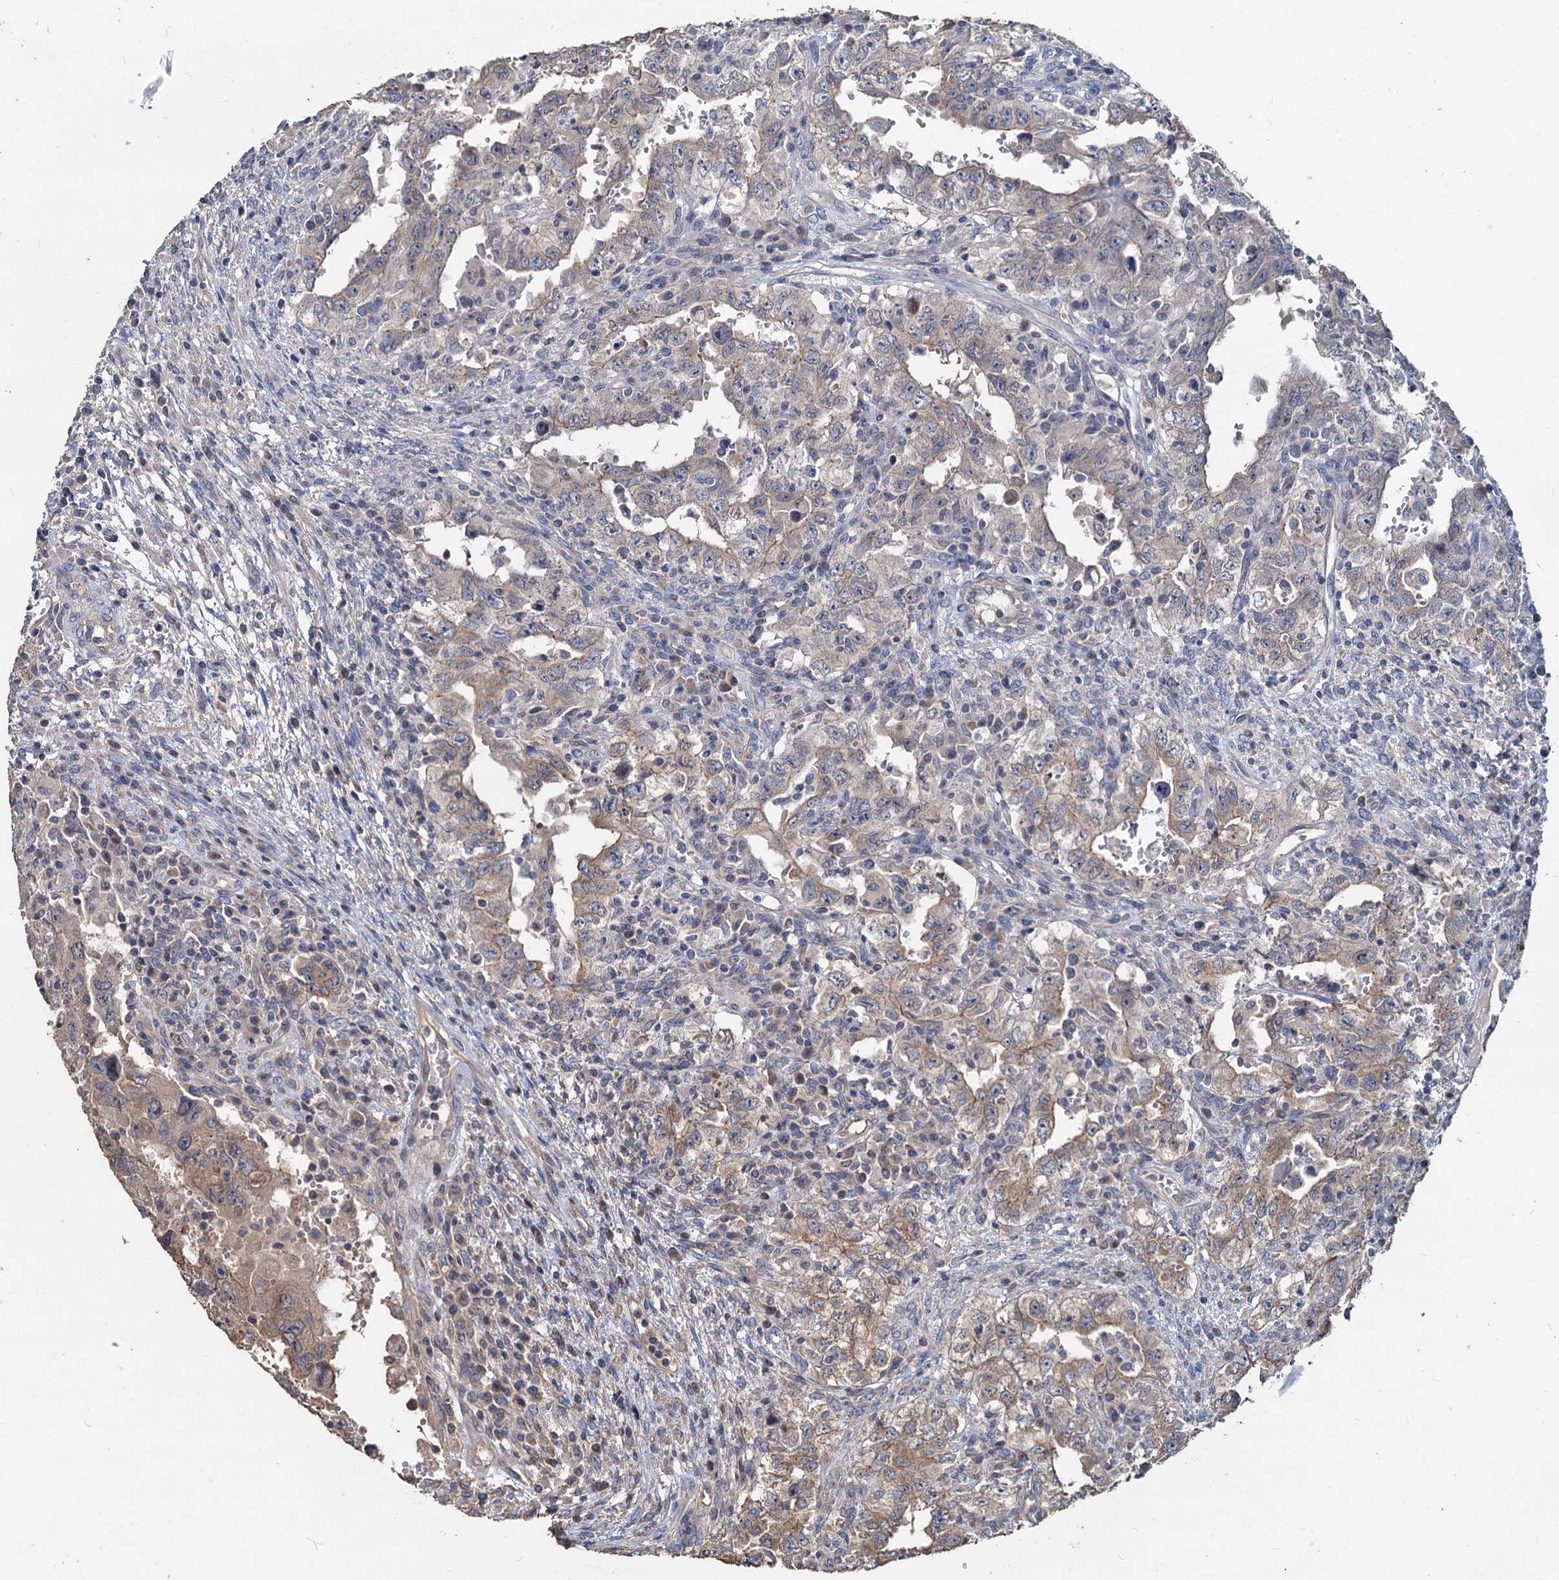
{"staining": {"intensity": "weak", "quantity": "<25%", "location": "cytoplasmic/membranous"}, "tissue": "testis cancer", "cell_type": "Tumor cells", "image_type": "cancer", "snomed": [{"axis": "morphology", "description": "Carcinoma, Embryonal, NOS"}, {"axis": "topography", "description": "Testis"}], "caption": "Protein analysis of testis cancer reveals no significant staining in tumor cells.", "gene": "DEPDC4", "patient": {"sex": "male", "age": 26}}